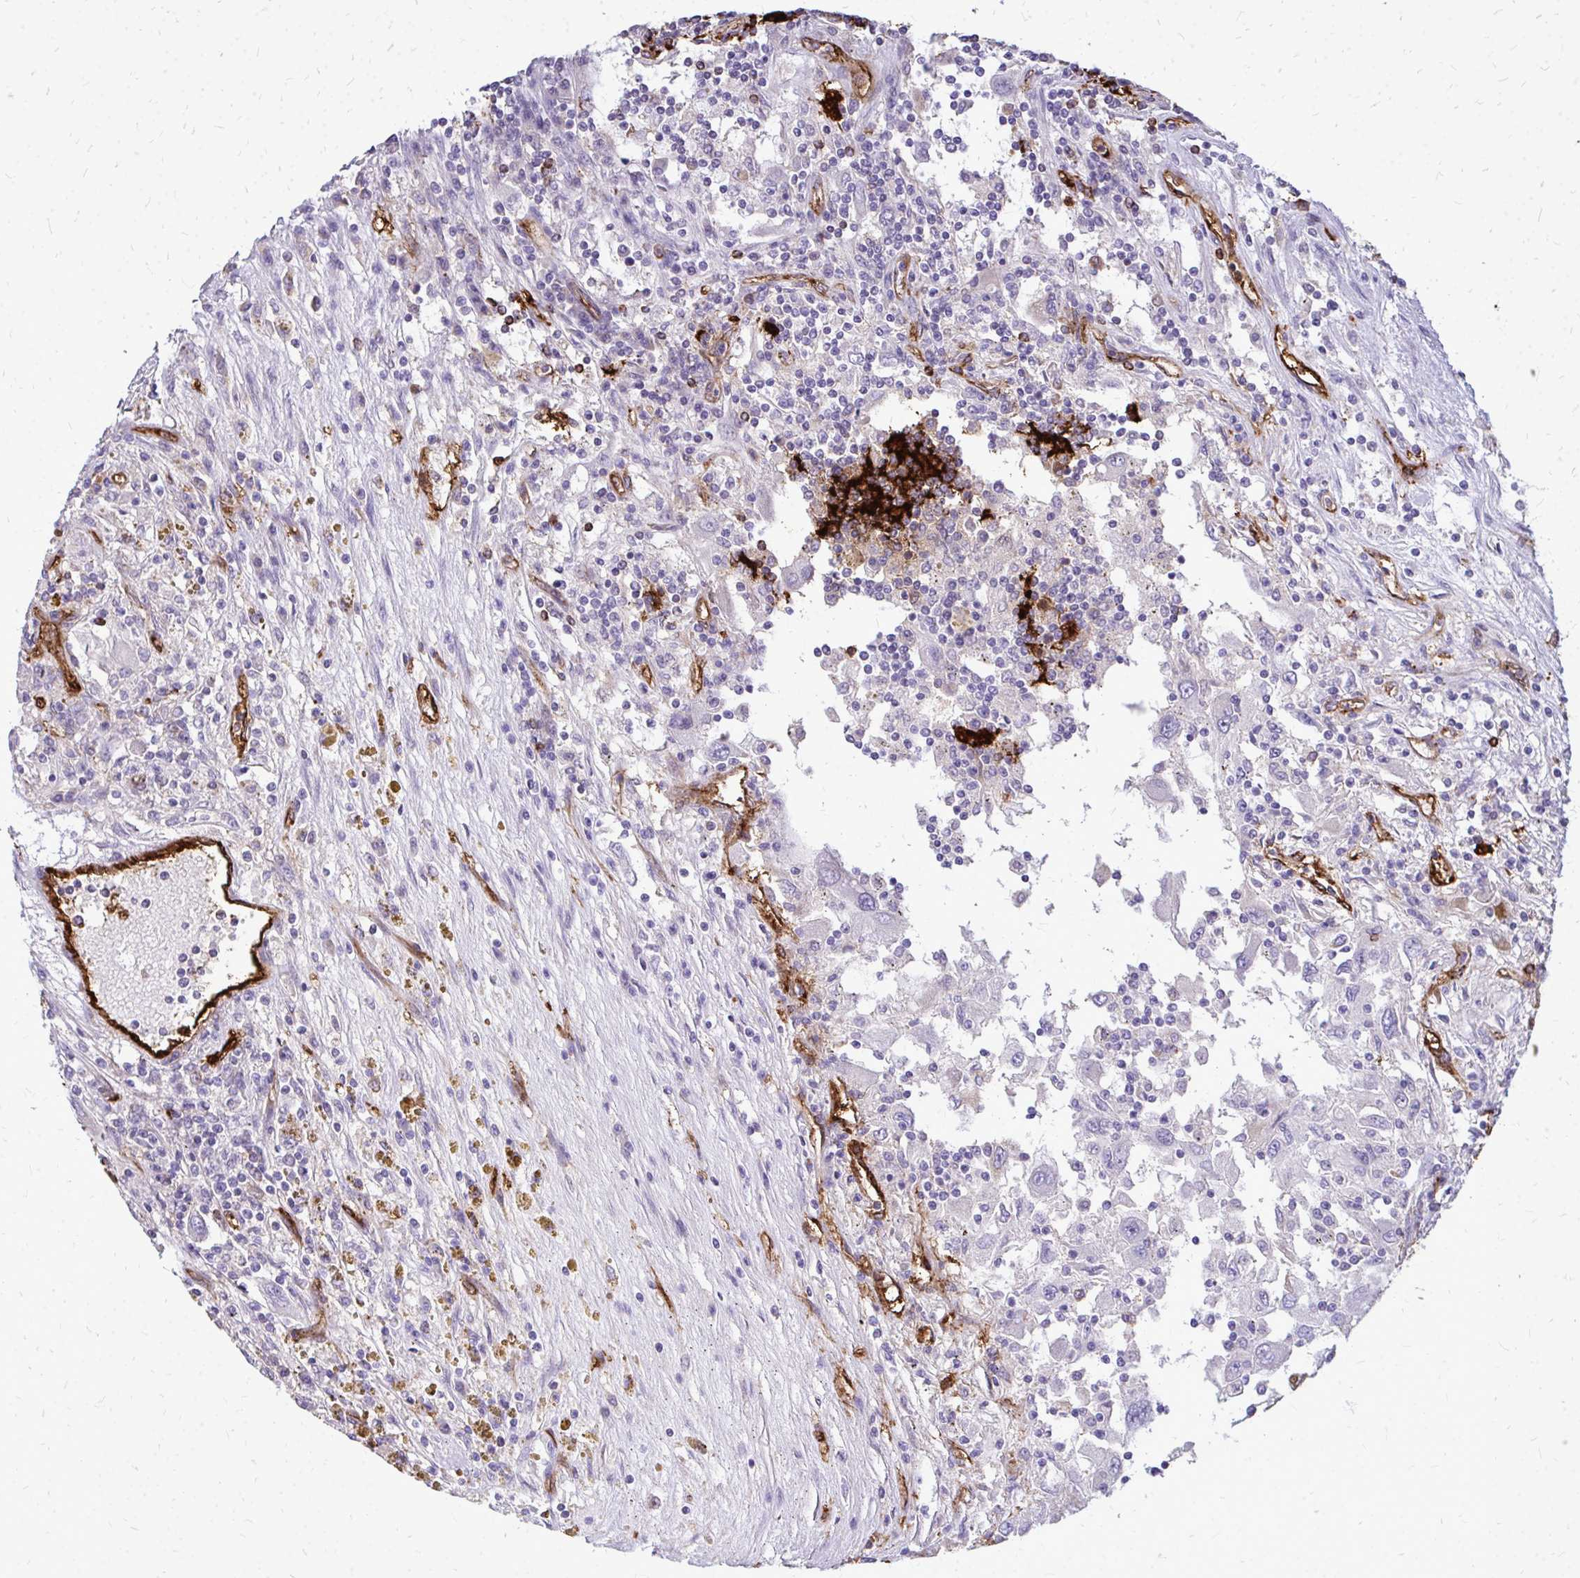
{"staining": {"intensity": "negative", "quantity": "none", "location": "none"}, "tissue": "renal cancer", "cell_type": "Tumor cells", "image_type": "cancer", "snomed": [{"axis": "morphology", "description": "Adenocarcinoma, NOS"}, {"axis": "topography", "description": "Kidney"}], "caption": "Histopathology image shows no protein positivity in tumor cells of renal cancer tissue.", "gene": "MARCKSL1", "patient": {"sex": "female", "age": 67}}